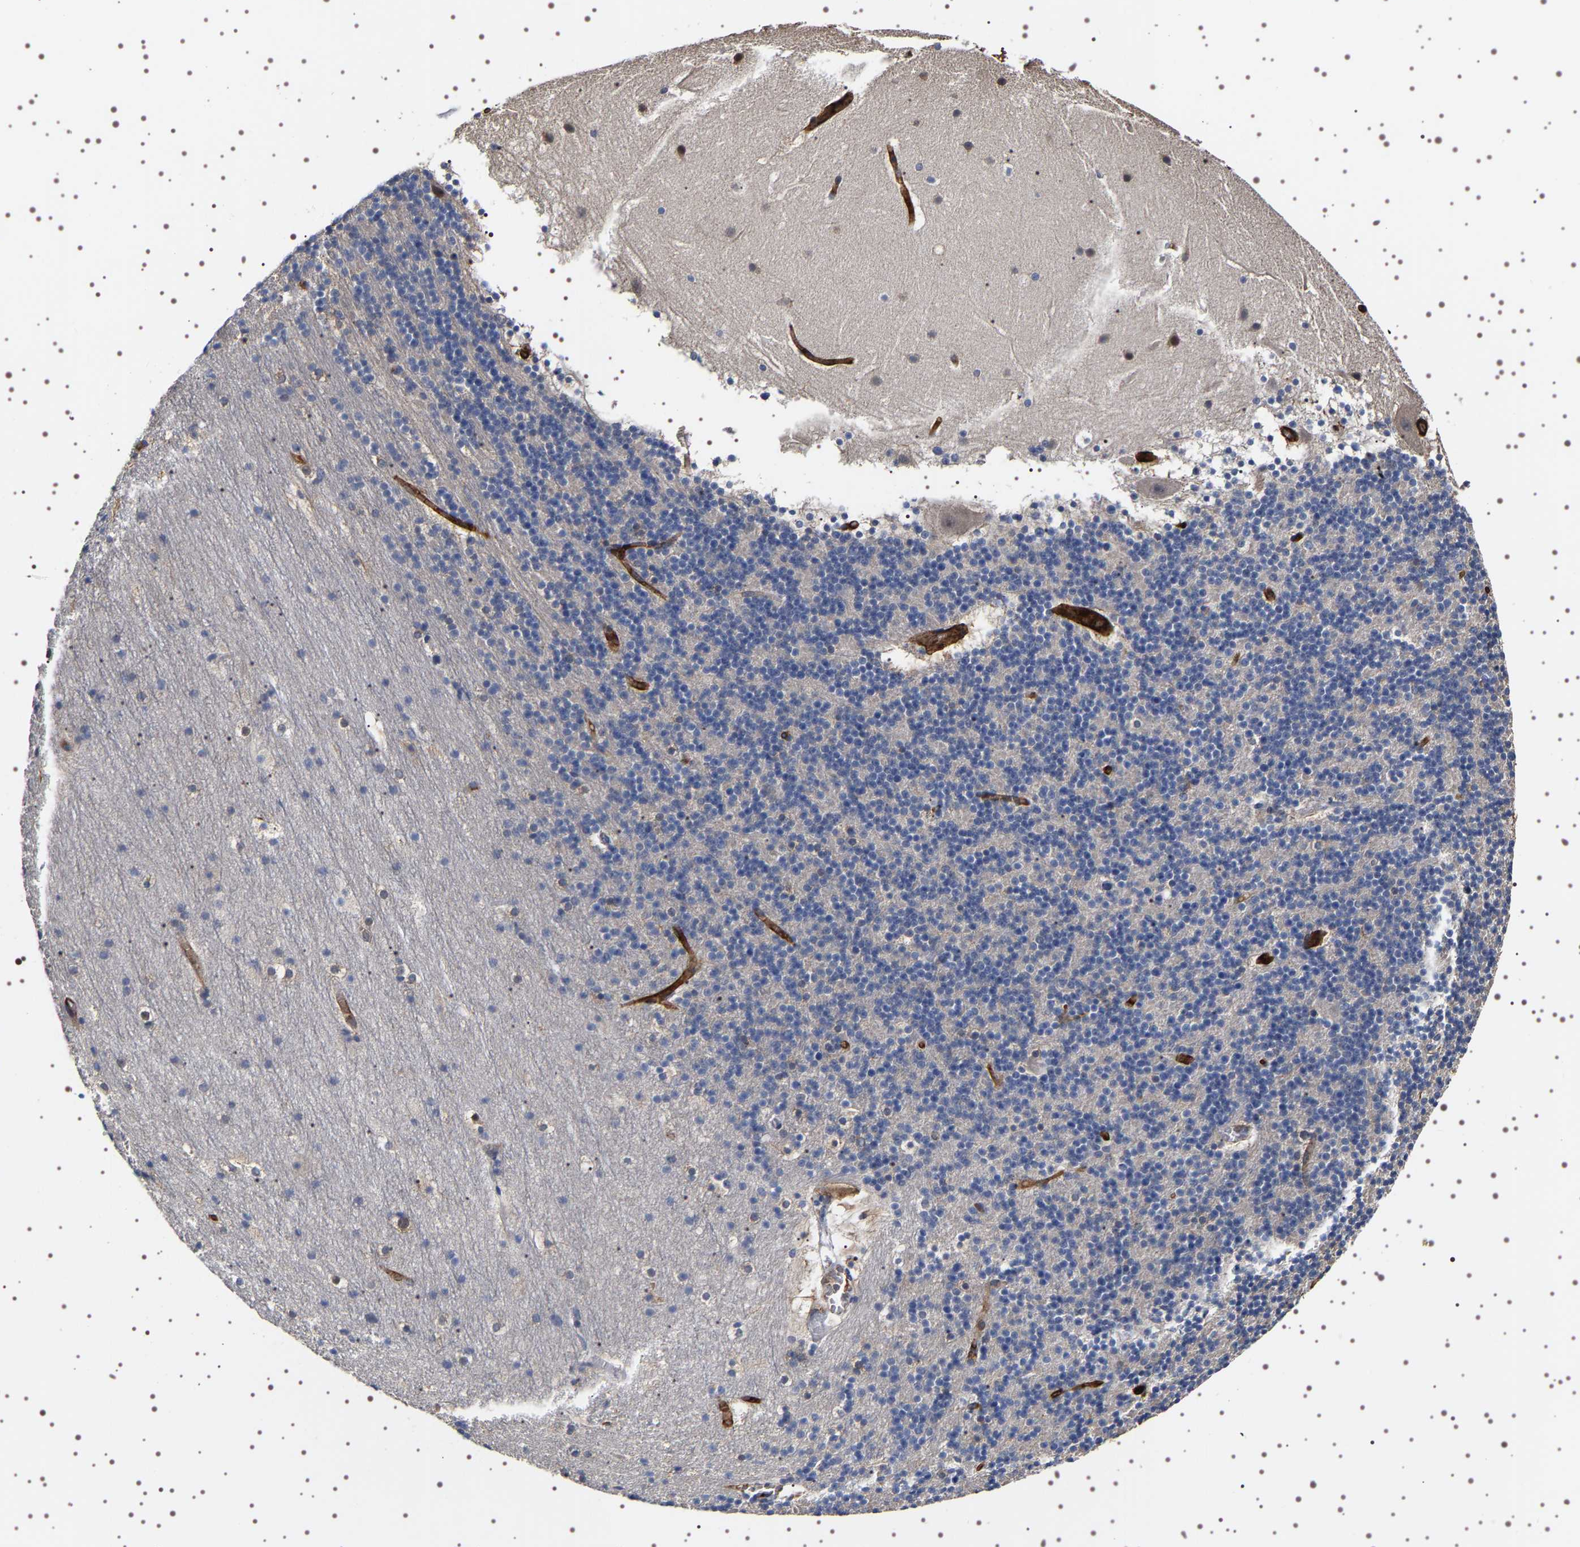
{"staining": {"intensity": "negative", "quantity": "none", "location": "none"}, "tissue": "cerebellum", "cell_type": "Cells in granular layer", "image_type": "normal", "snomed": [{"axis": "morphology", "description": "Normal tissue, NOS"}, {"axis": "topography", "description": "Cerebellum"}], "caption": "Normal cerebellum was stained to show a protein in brown. There is no significant staining in cells in granular layer.", "gene": "ALPL", "patient": {"sex": "male", "age": 45}}